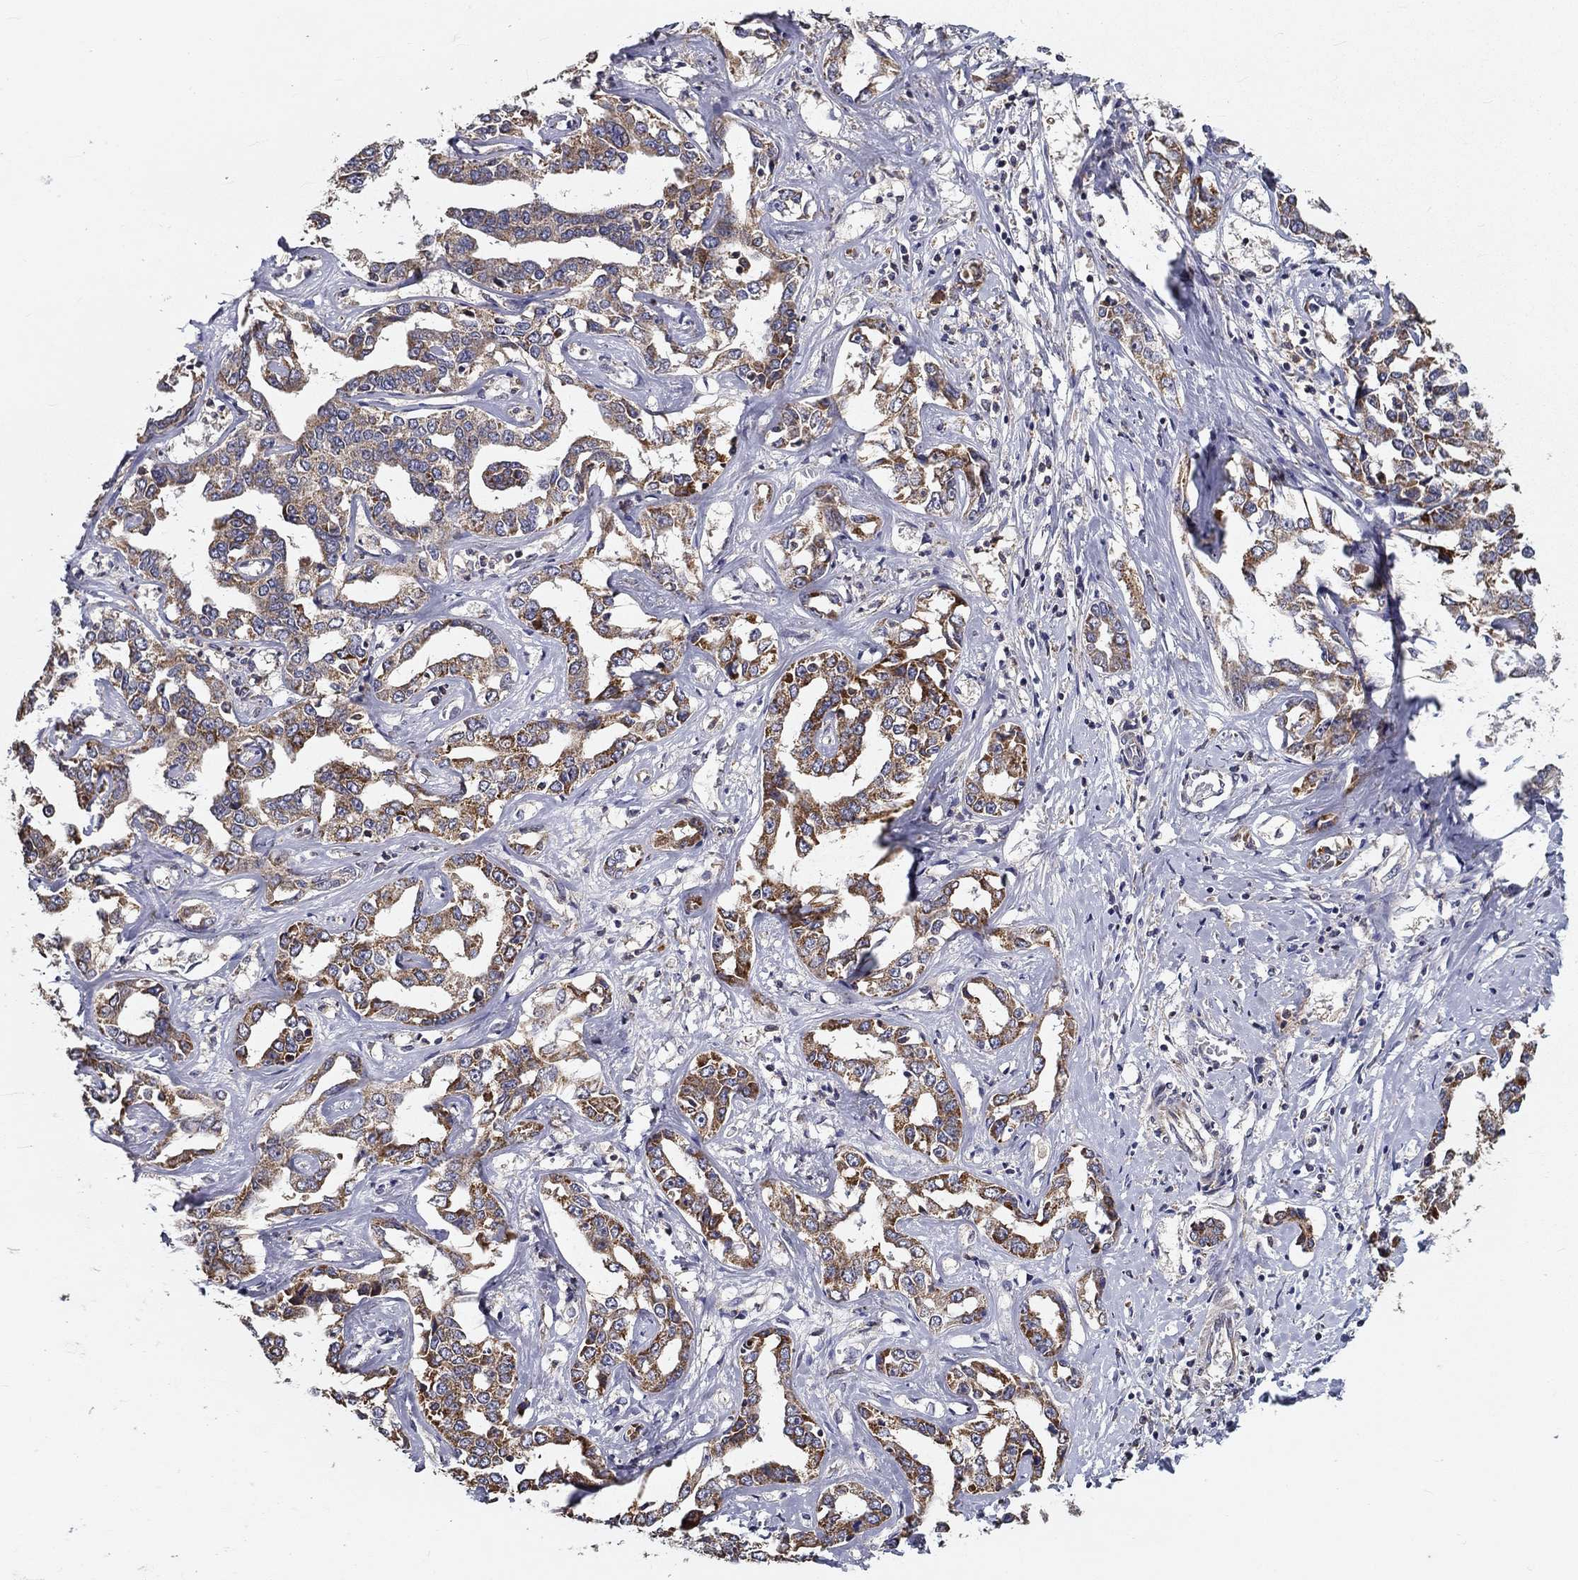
{"staining": {"intensity": "strong", "quantity": "<25%", "location": "cytoplasmic/membranous"}, "tissue": "liver cancer", "cell_type": "Tumor cells", "image_type": "cancer", "snomed": [{"axis": "morphology", "description": "Cholangiocarcinoma"}, {"axis": "topography", "description": "Liver"}], "caption": "Strong cytoplasmic/membranous protein expression is identified in about <25% of tumor cells in liver cholangiocarcinoma. (DAB IHC with brightfield microscopy, high magnification).", "gene": "ALDH4A1", "patient": {"sex": "male", "age": 59}}